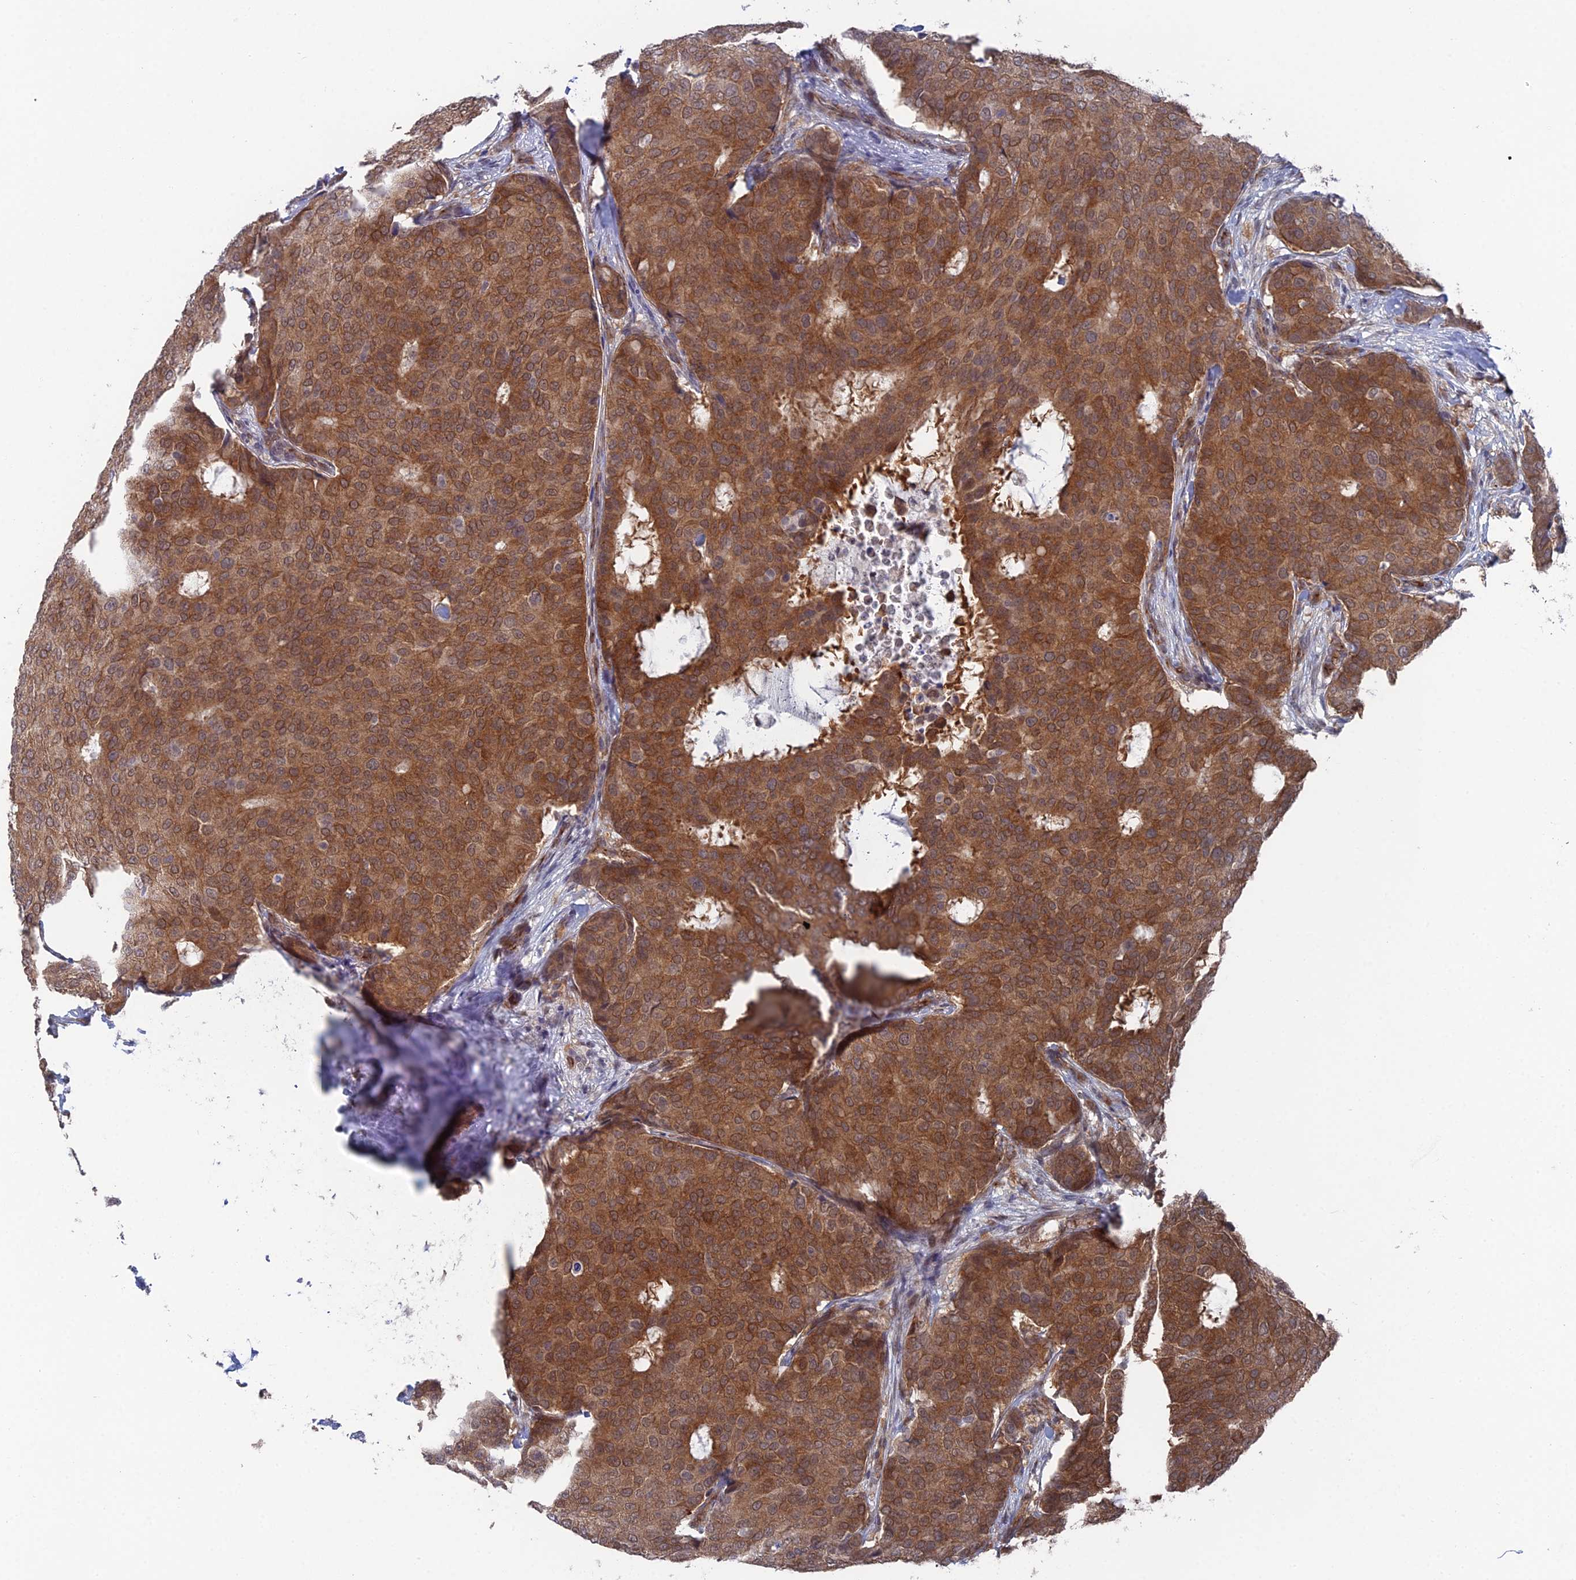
{"staining": {"intensity": "moderate", "quantity": ">75%", "location": "cytoplasmic/membranous,nuclear"}, "tissue": "breast cancer", "cell_type": "Tumor cells", "image_type": "cancer", "snomed": [{"axis": "morphology", "description": "Duct carcinoma"}, {"axis": "topography", "description": "Breast"}], "caption": "Protein analysis of breast cancer (invasive ductal carcinoma) tissue exhibits moderate cytoplasmic/membranous and nuclear expression in approximately >75% of tumor cells.", "gene": "FHIP2A", "patient": {"sex": "female", "age": 75}}